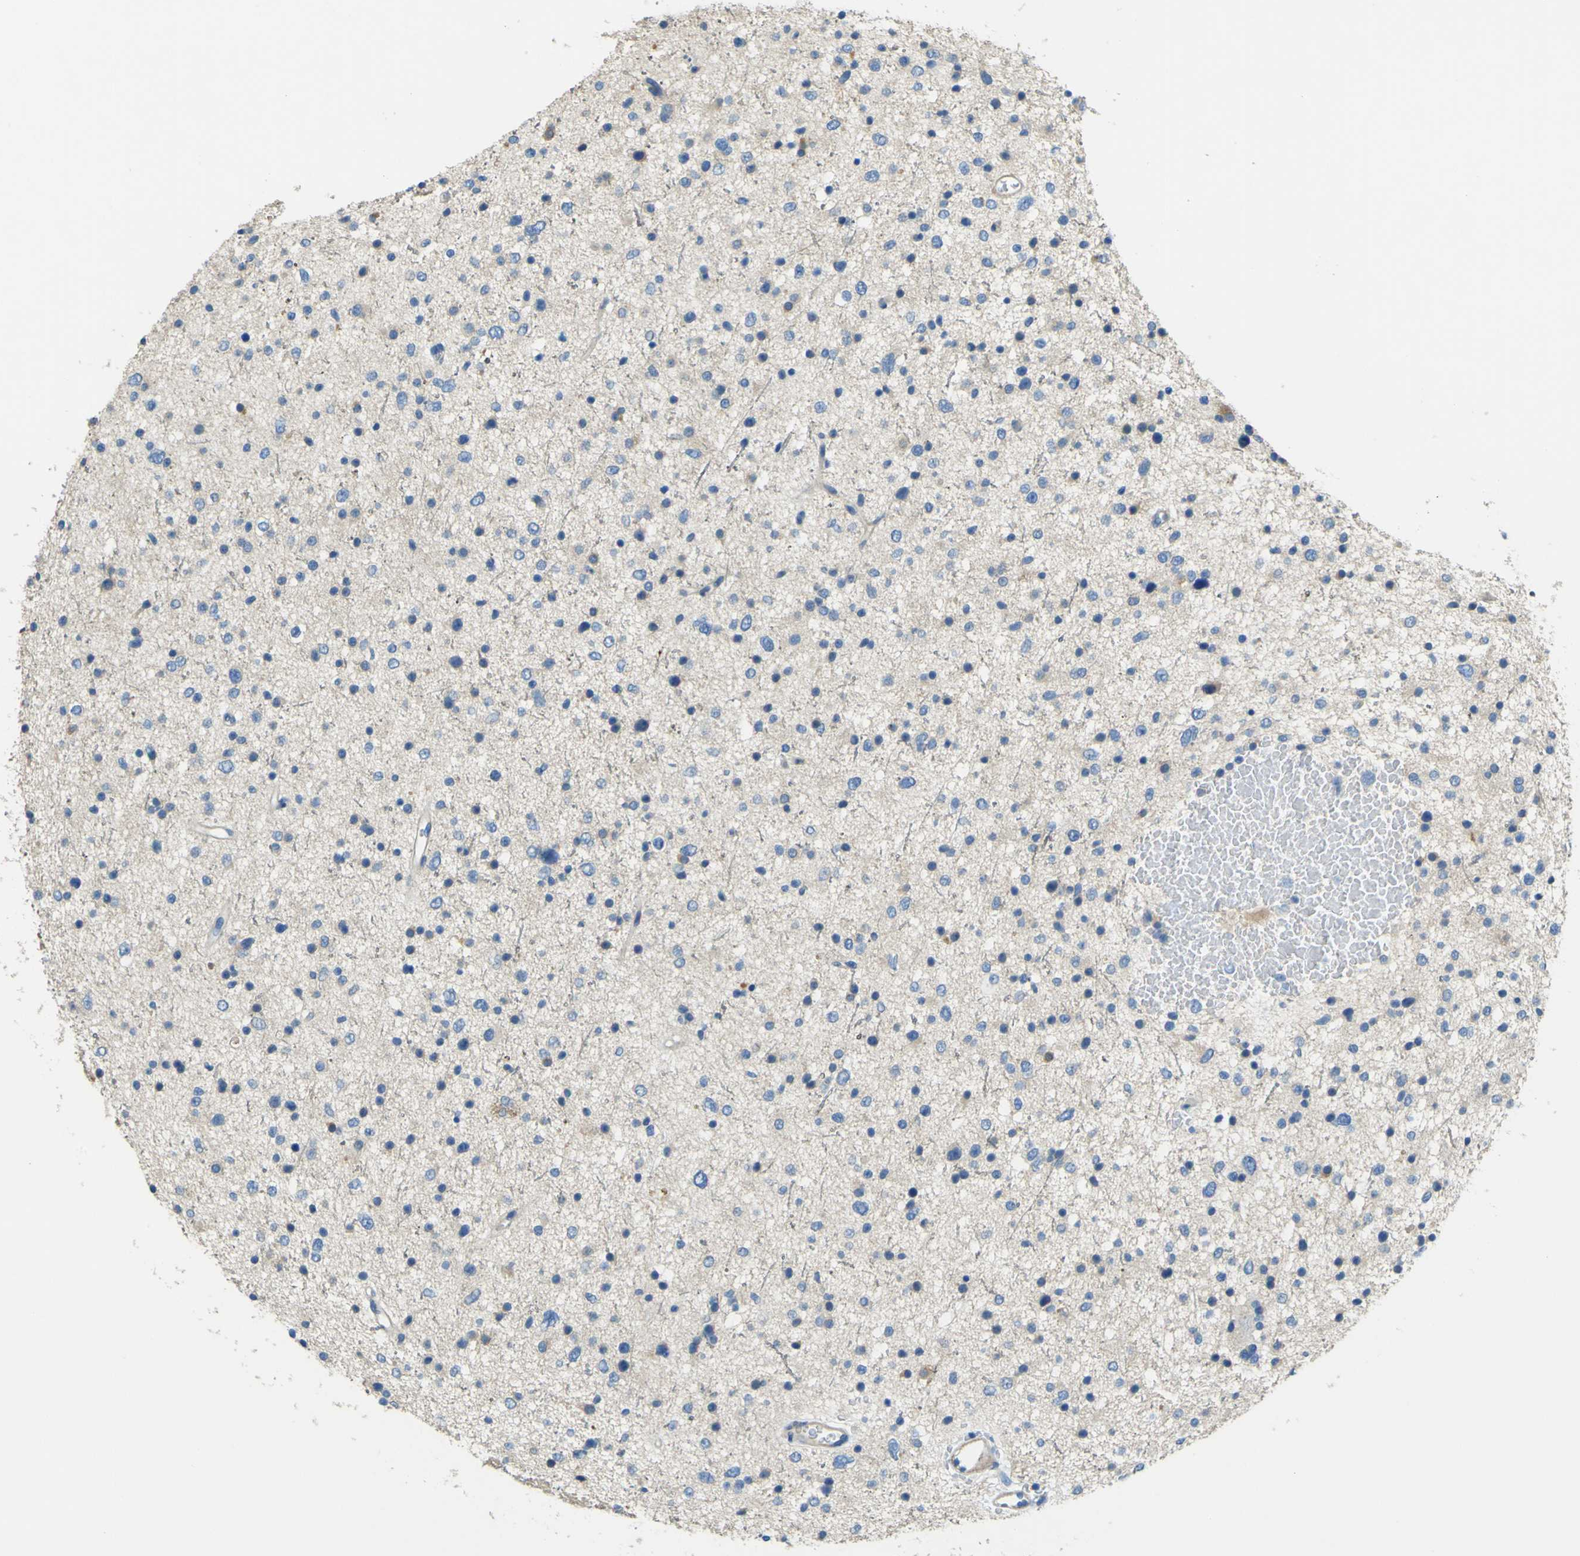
{"staining": {"intensity": "negative", "quantity": "none", "location": "none"}, "tissue": "glioma", "cell_type": "Tumor cells", "image_type": "cancer", "snomed": [{"axis": "morphology", "description": "Glioma, malignant, Low grade"}, {"axis": "topography", "description": "Brain"}], "caption": "Image shows no protein staining in tumor cells of glioma tissue.", "gene": "OGN", "patient": {"sex": "female", "age": 37}}